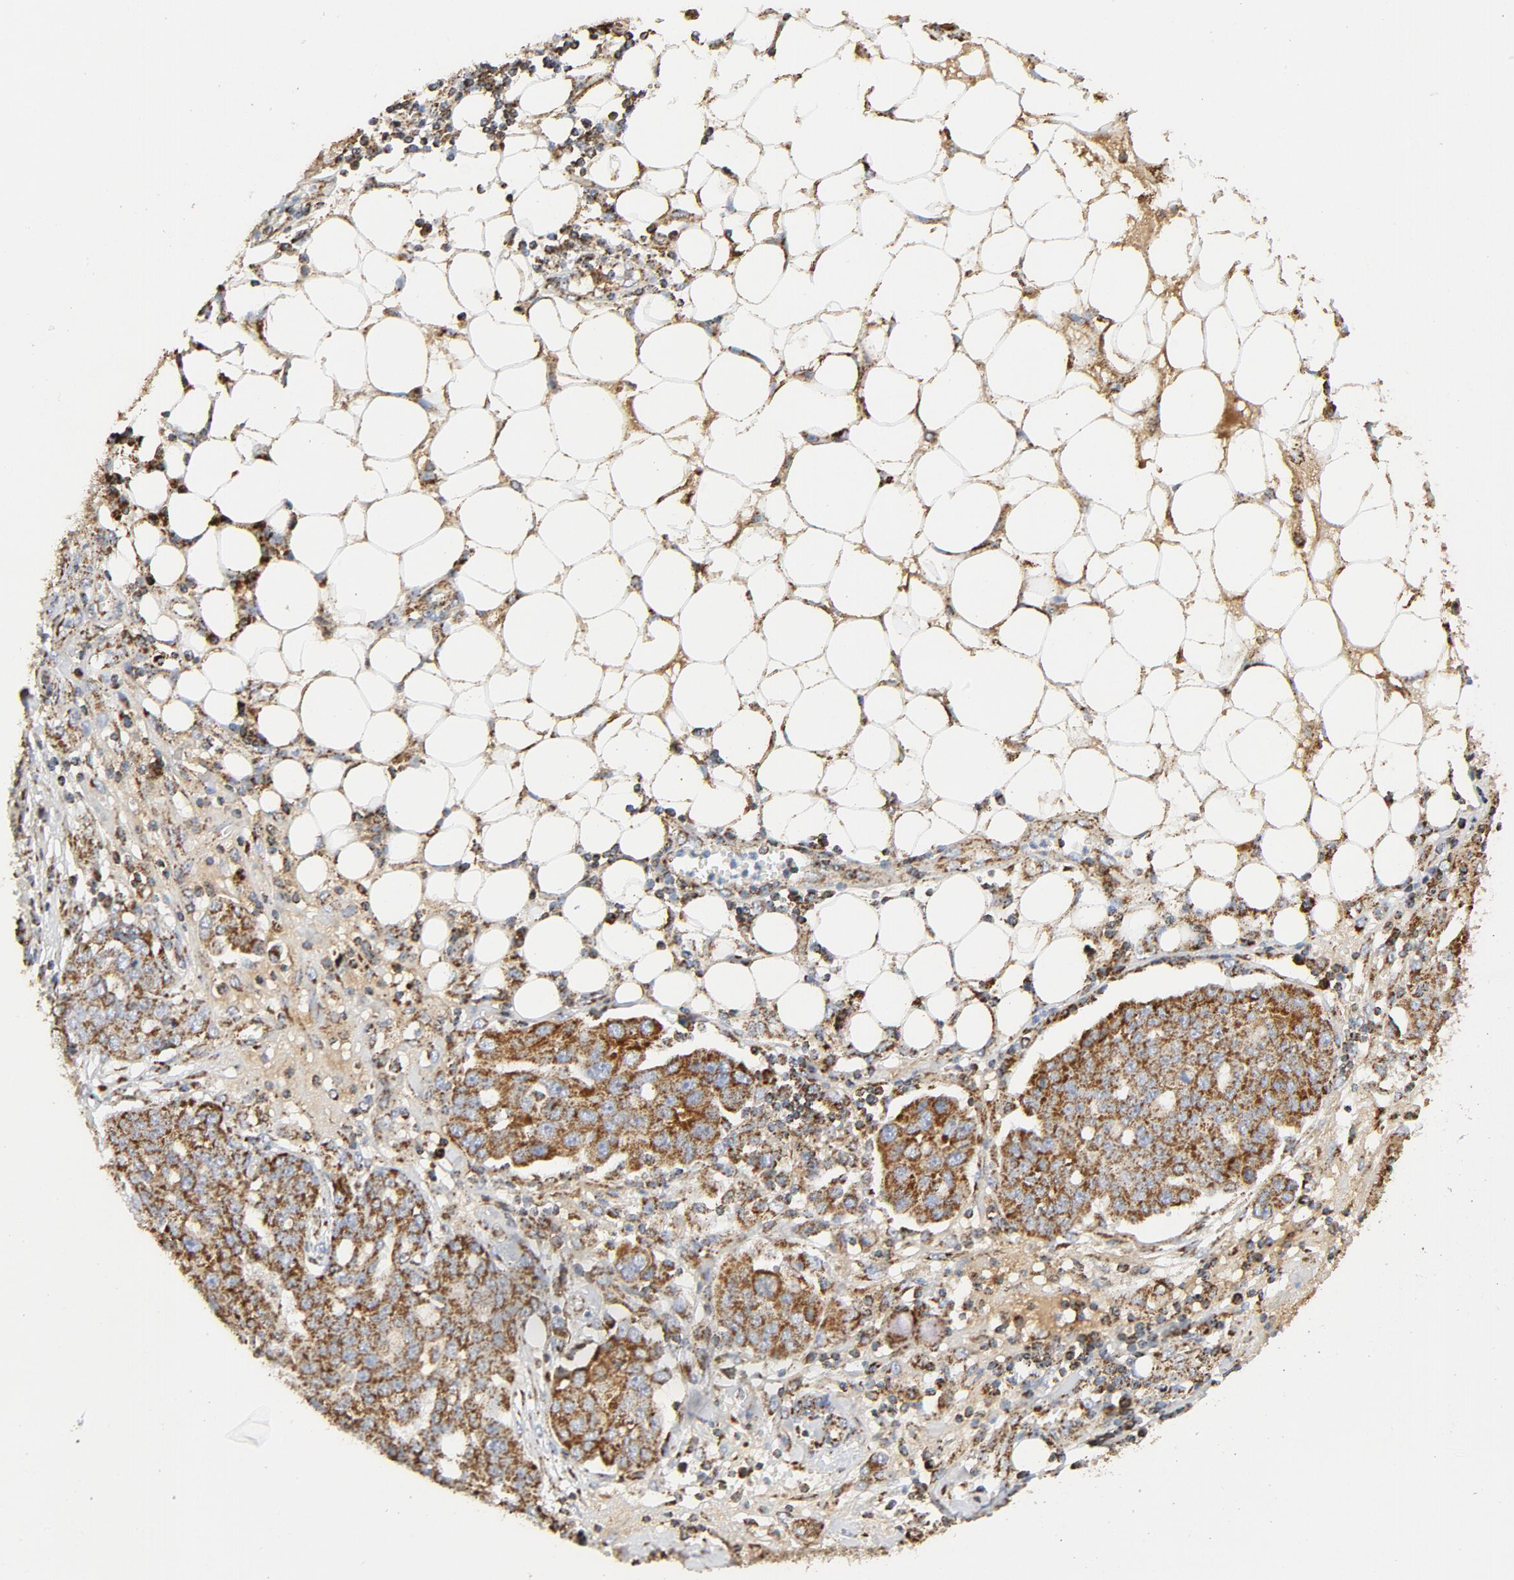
{"staining": {"intensity": "moderate", "quantity": ">75%", "location": "cytoplasmic/membranous"}, "tissue": "ovarian cancer", "cell_type": "Tumor cells", "image_type": "cancer", "snomed": [{"axis": "morphology", "description": "Cystadenocarcinoma, serous, NOS"}, {"axis": "topography", "description": "Soft tissue"}, {"axis": "topography", "description": "Ovary"}], "caption": "Protein analysis of ovarian serous cystadenocarcinoma tissue demonstrates moderate cytoplasmic/membranous staining in about >75% of tumor cells.", "gene": "PCNX4", "patient": {"sex": "female", "age": 57}}